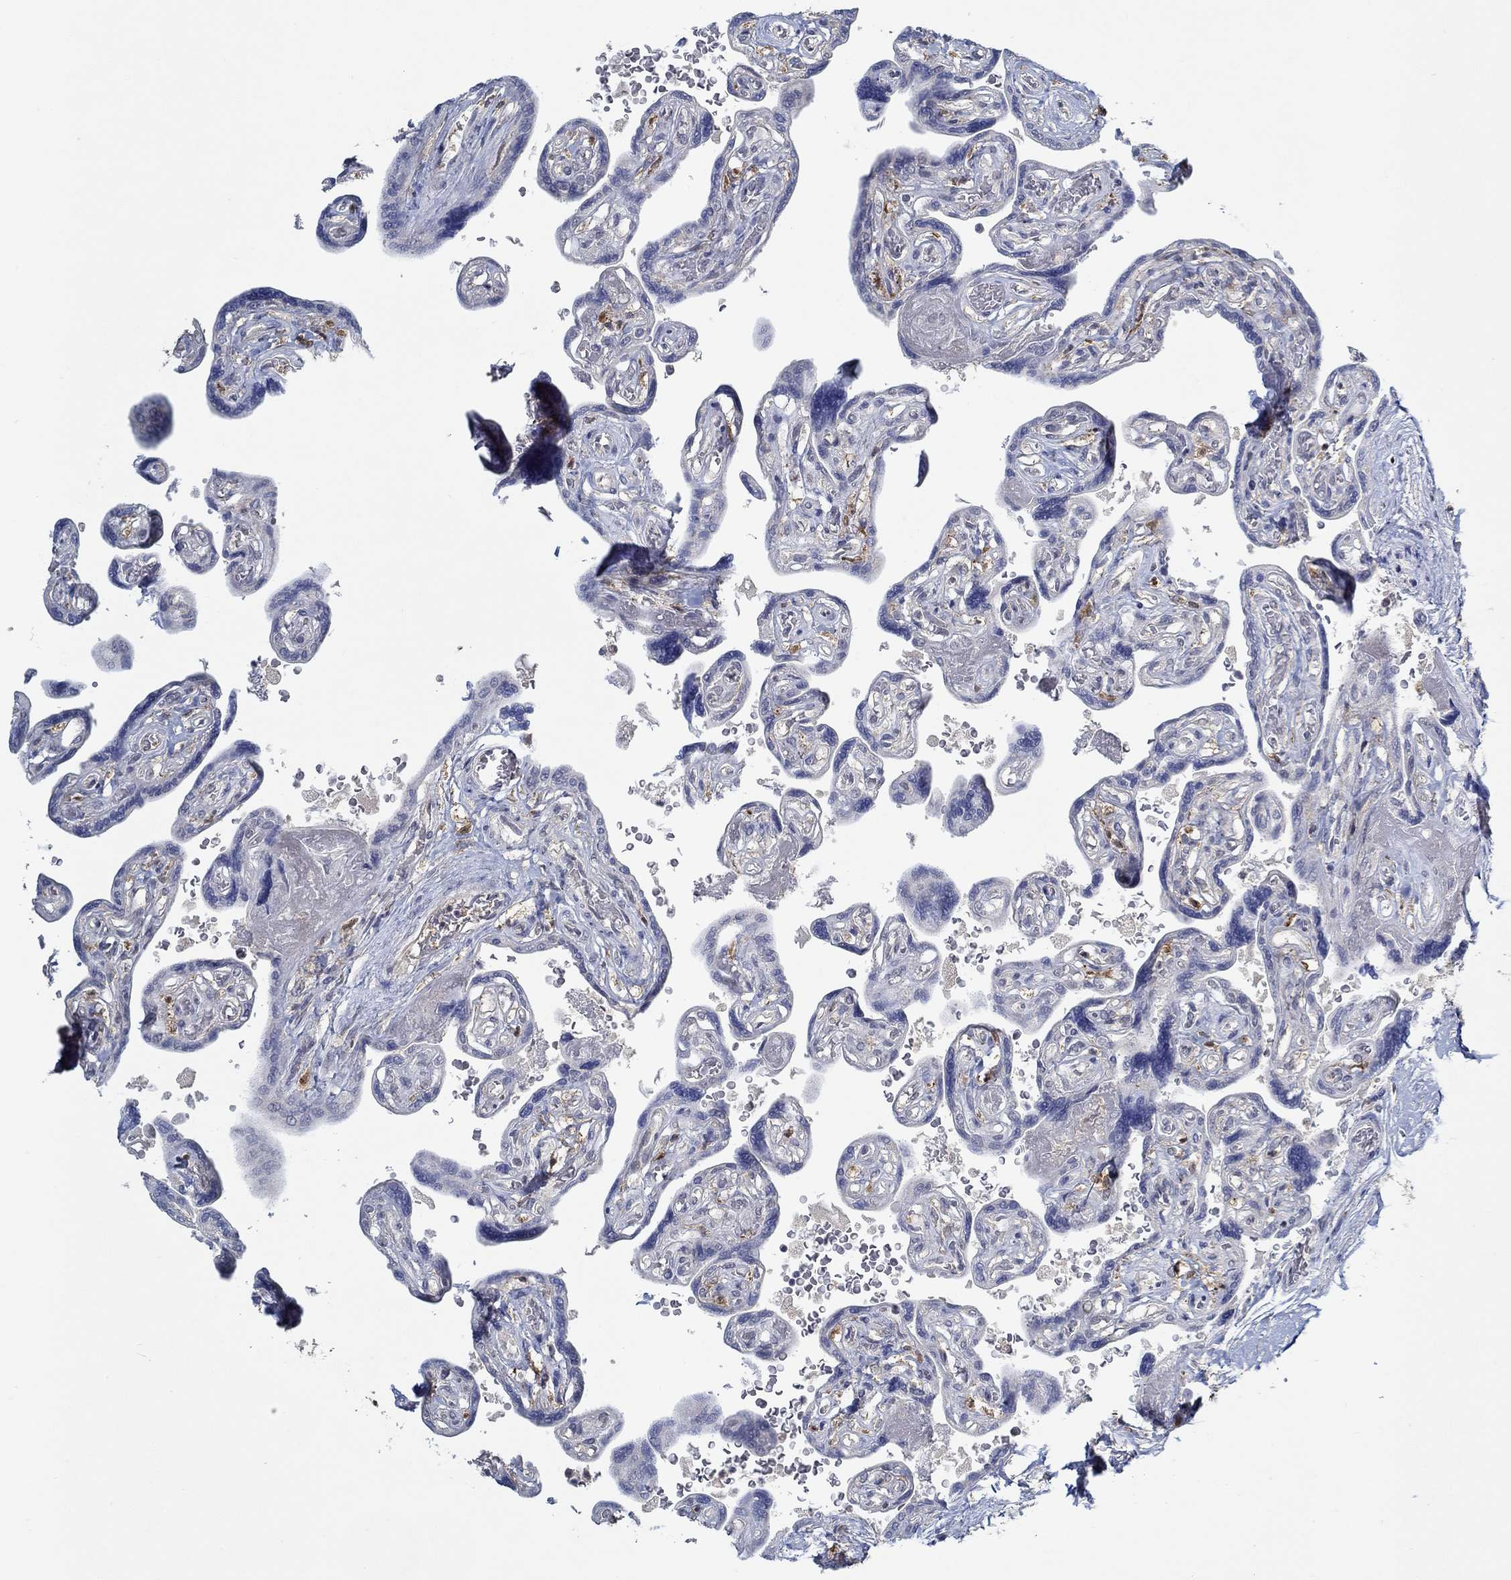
{"staining": {"intensity": "negative", "quantity": "none", "location": "none"}, "tissue": "placenta", "cell_type": "Decidual cells", "image_type": "normal", "snomed": [{"axis": "morphology", "description": "Normal tissue, NOS"}, {"axis": "topography", "description": "Placenta"}], "caption": "Decidual cells are negative for protein expression in normal human placenta. (Stains: DAB immunohistochemistry (IHC) with hematoxylin counter stain, Microscopy: brightfield microscopy at high magnification).", "gene": "MTHFR", "patient": {"sex": "female", "age": 32}}